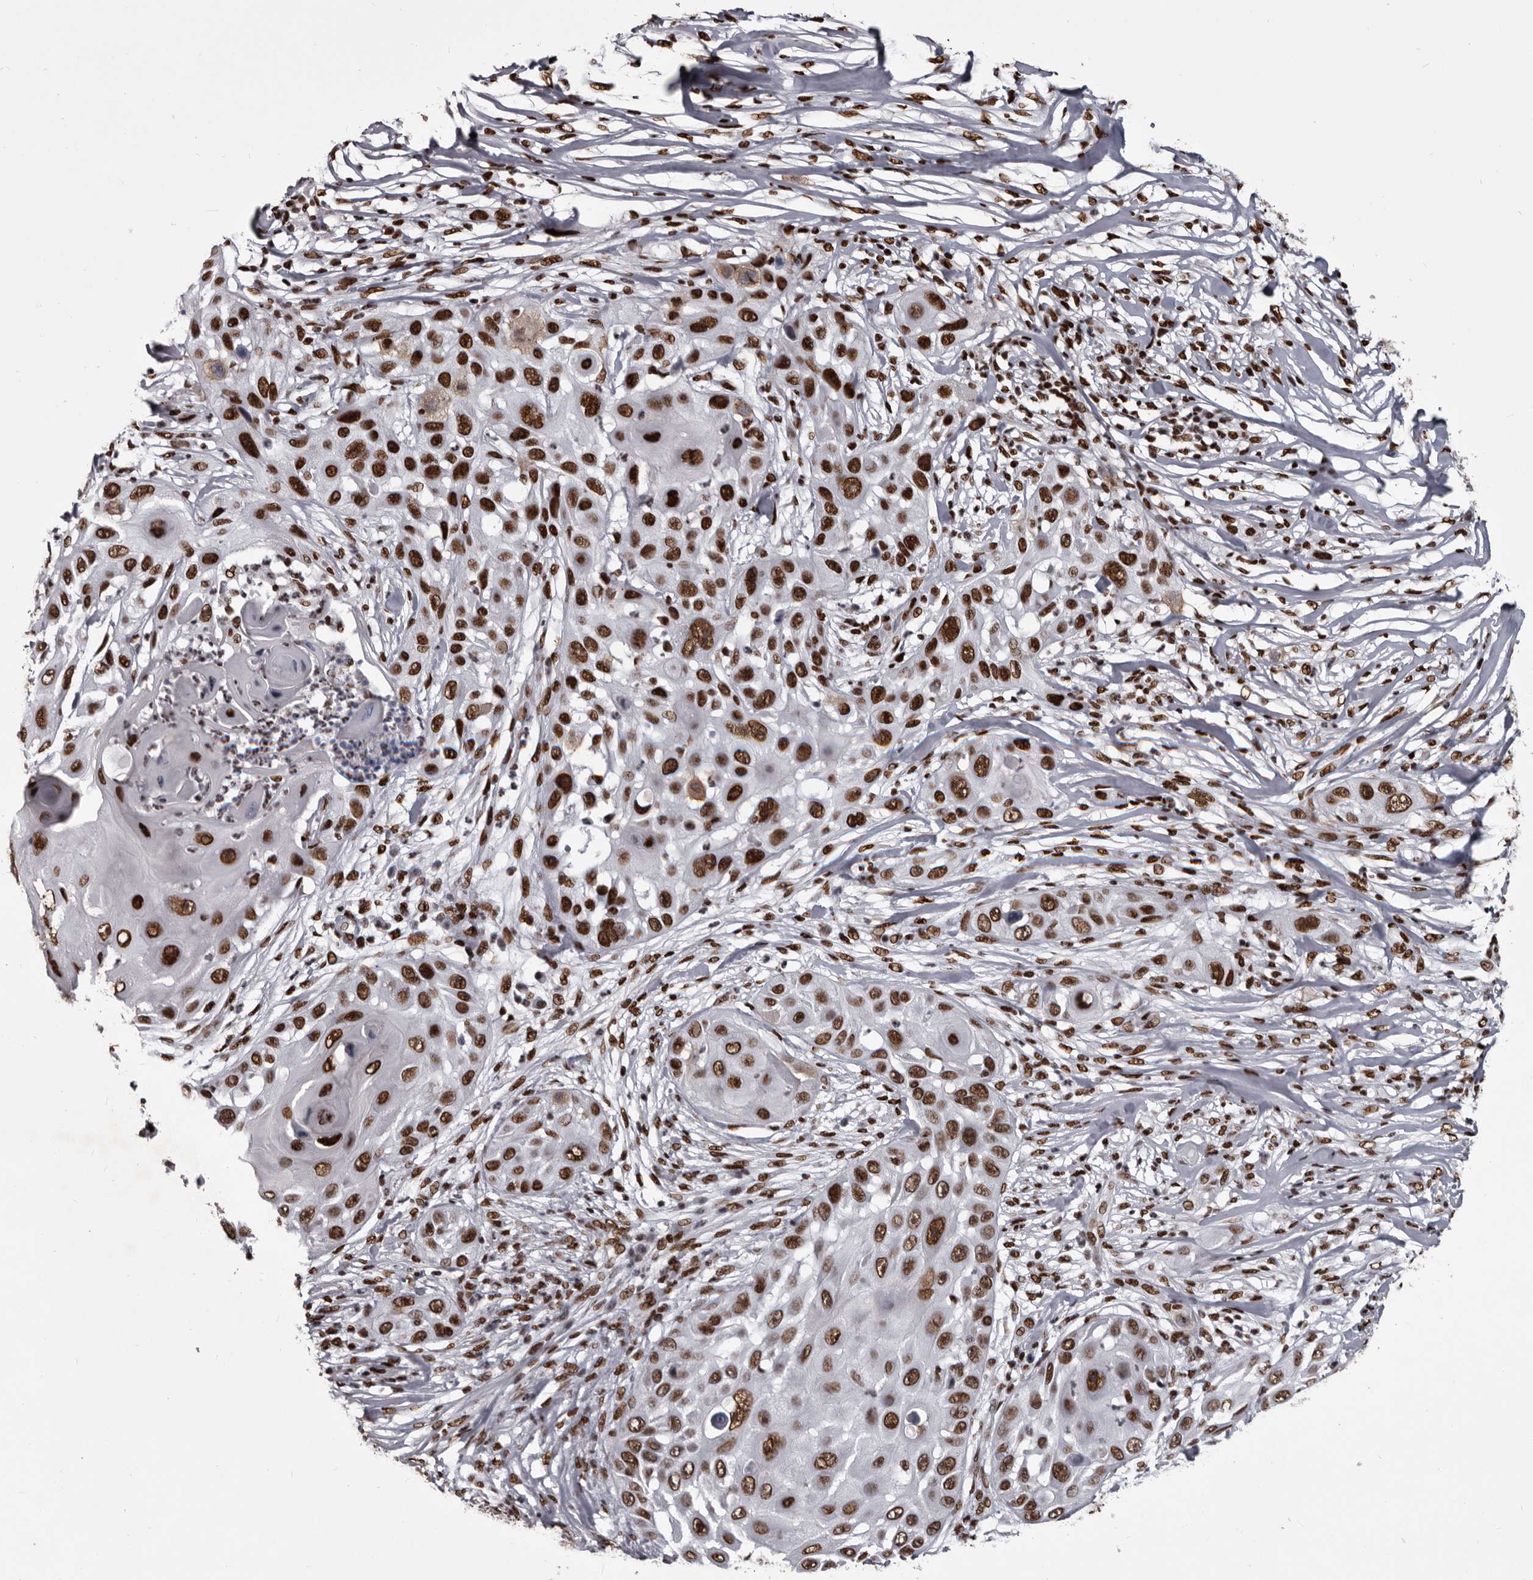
{"staining": {"intensity": "strong", "quantity": ">75%", "location": "nuclear"}, "tissue": "skin cancer", "cell_type": "Tumor cells", "image_type": "cancer", "snomed": [{"axis": "morphology", "description": "Squamous cell carcinoma, NOS"}, {"axis": "topography", "description": "Skin"}], "caption": "Tumor cells exhibit high levels of strong nuclear staining in about >75% of cells in skin cancer. (DAB IHC, brown staining for protein, blue staining for nuclei).", "gene": "NUMA1", "patient": {"sex": "female", "age": 44}}